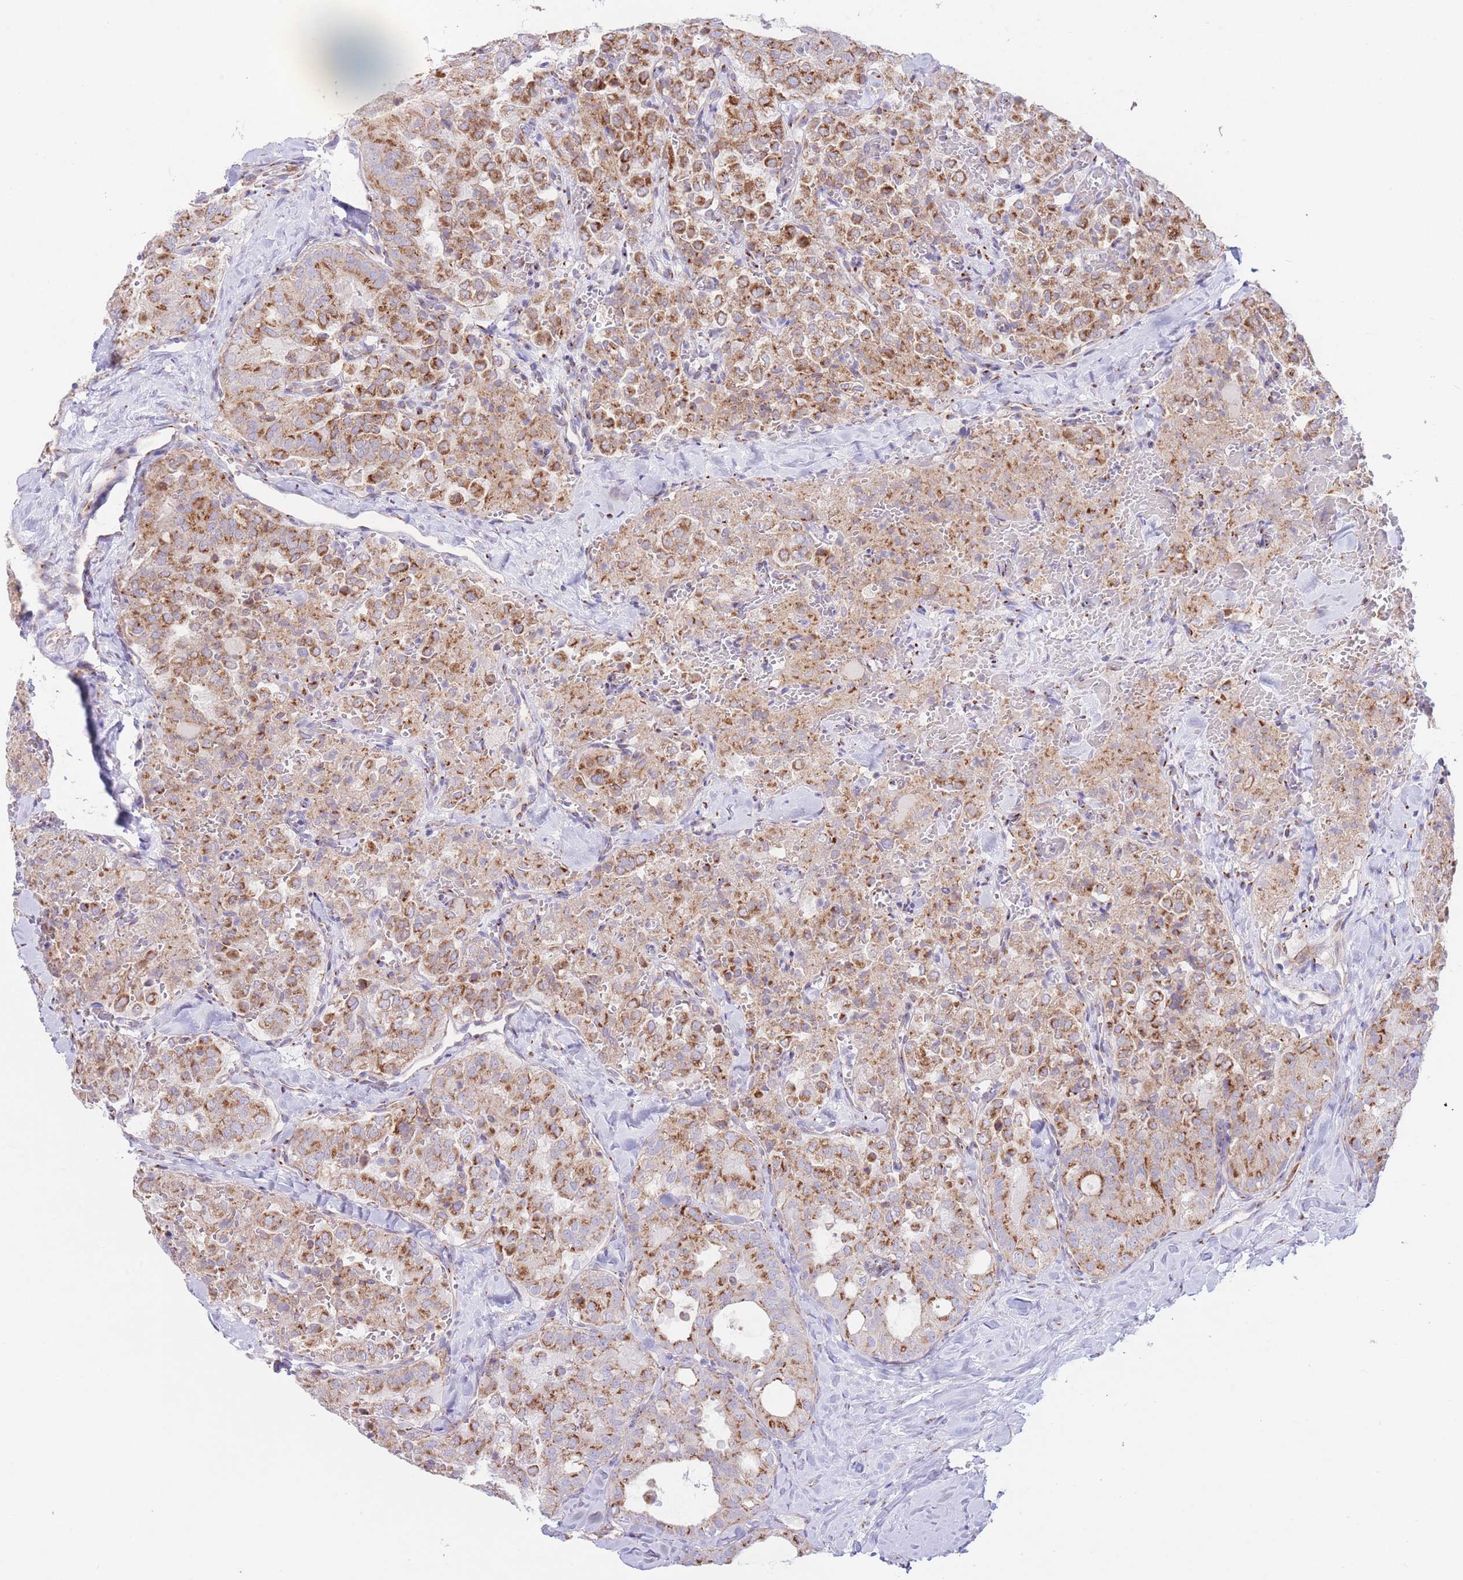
{"staining": {"intensity": "strong", "quantity": ">75%", "location": "cytoplasmic/membranous"}, "tissue": "thyroid cancer", "cell_type": "Tumor cells", "image_type": "cancer", "snomed": [{"axis": "morphology", "description": "Follicular adenoma carcinoma, NOS"}, {"axis": "topography", "description": "Thyroid gland"}], "caption": "The image displays staining of thyroid follicular adenoma carcinoma, revealing strong cytoplasmic/membranous protein staining (brown color) within tumor cells.", "gene": "MPND", "patient": {"sex": "male", "age": 75}}